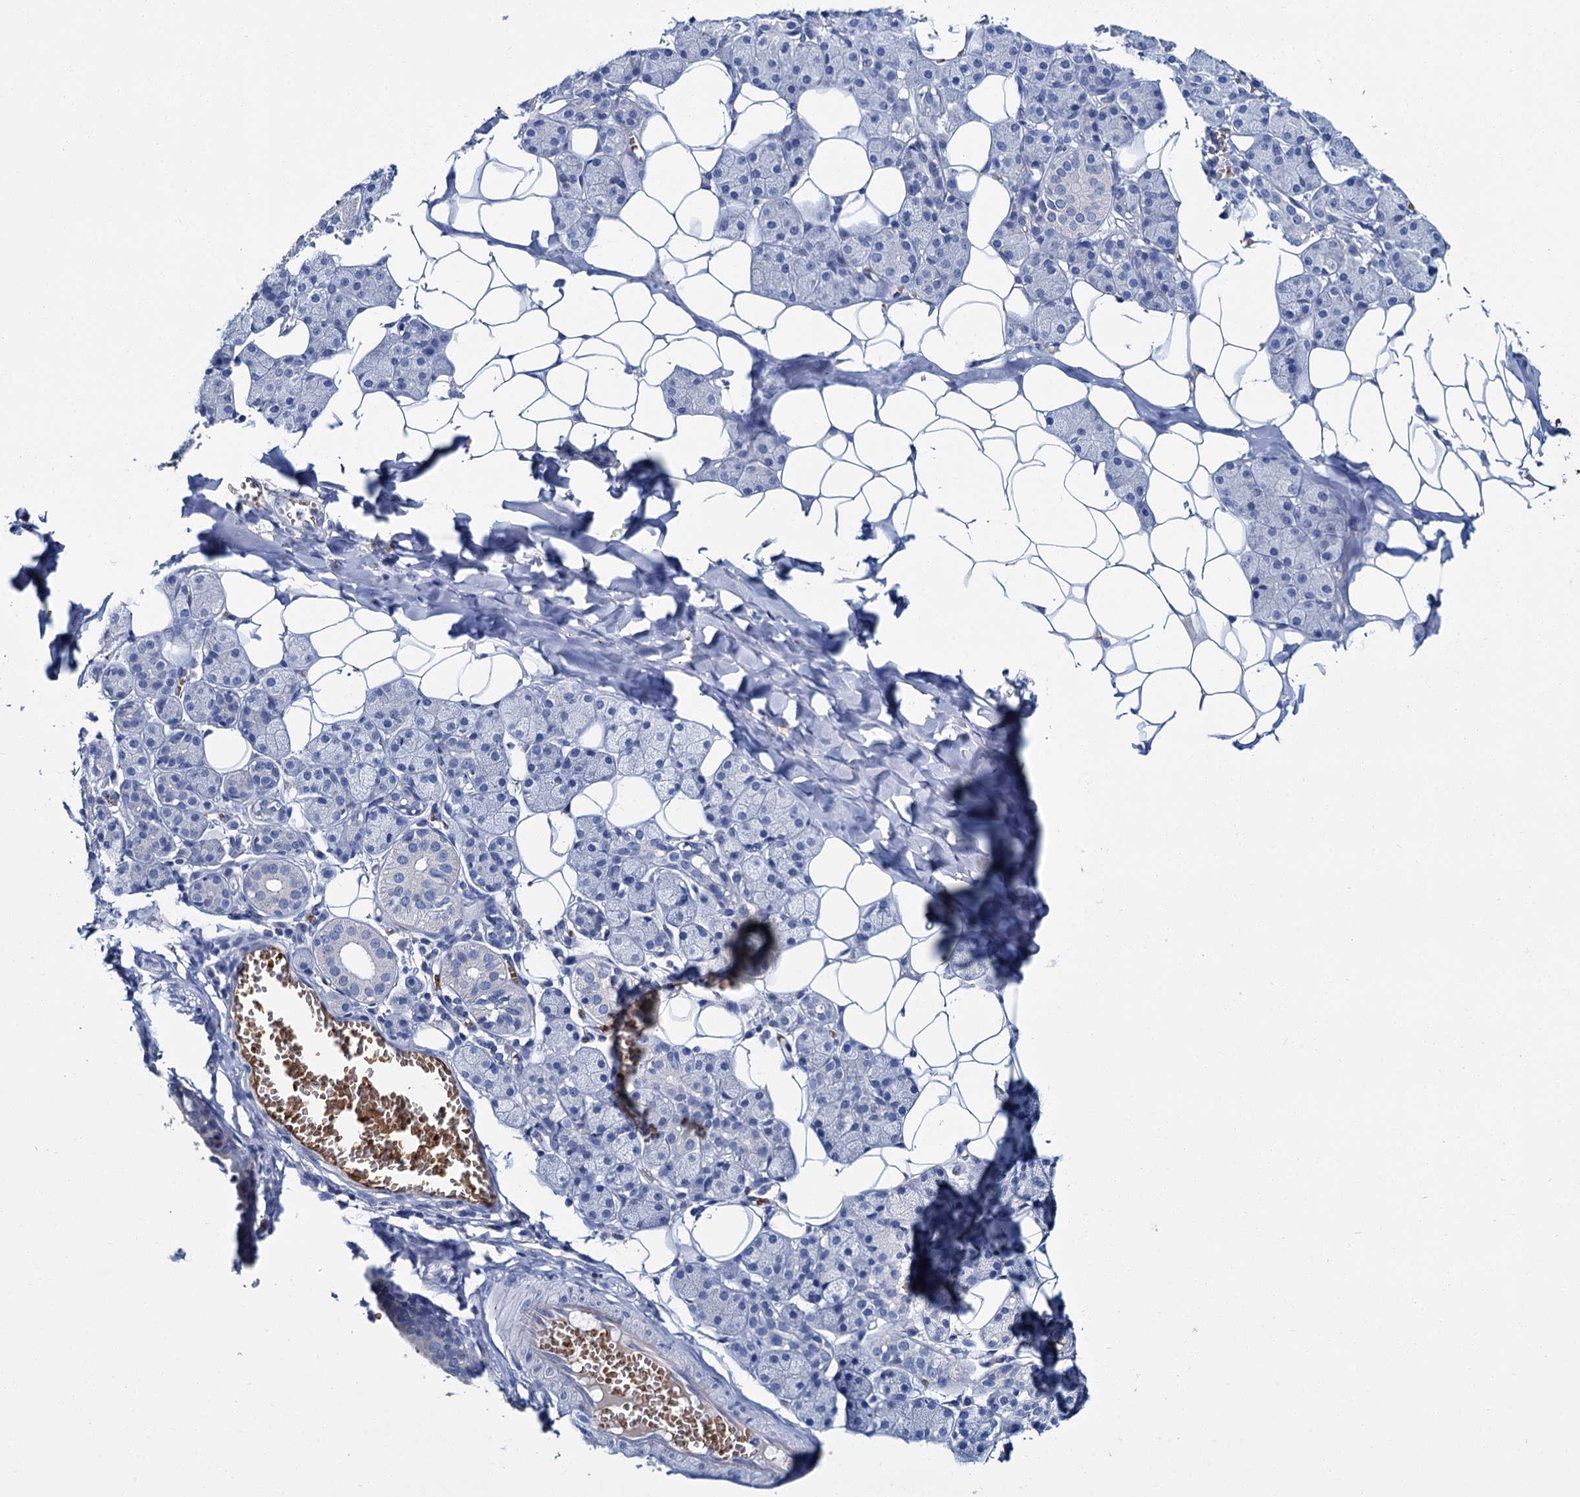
{"staining": {"intensity": "negative", "quantity": "none", "location": "none"}, "tissue": "salivary gland", "cell_type": "Glandular cells", "image_type": "normal", "snomed": [{"axis": "morphology", "description": "Normal tissue, NOS"}, {"axis": "topography", "description": "Salivary gland"}], "caption": "An IHC photomicrograph of normal salivary gland is shown. There is no staining in glandular cells of salivary gland. Nuclei are stained in blue.", "gene": "ATG2A", "patient": {"sex": "female", "age": 33}}